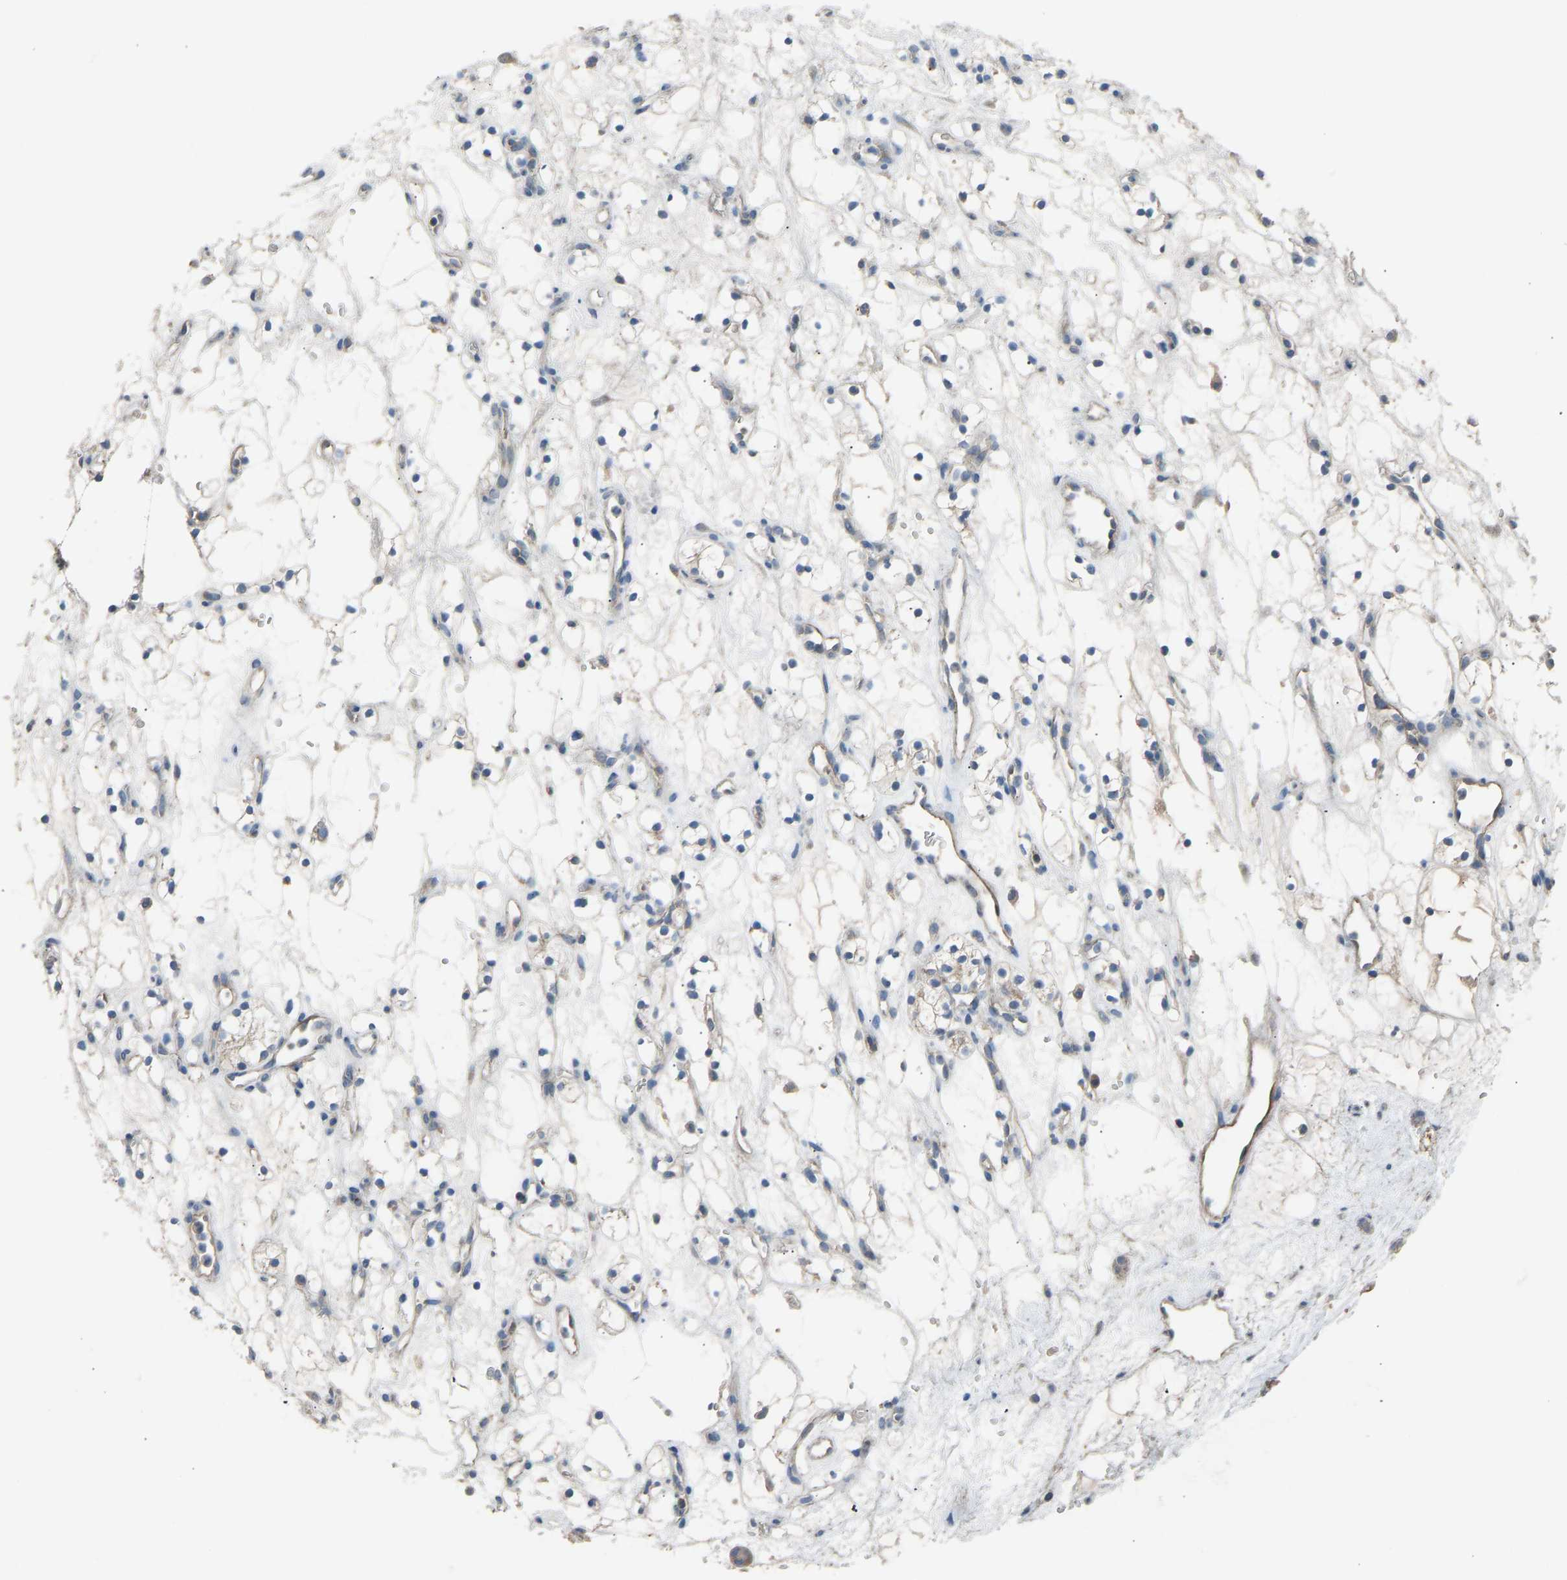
{"staining": {"intensity": "negative", "quantity": "none", "location": "none"}, "tissue": "renal cancer", "cell_type": "Tumor cells", "image_type": "cancer", "snomed": [{"axis": "morphology", "description": "Adenocarcinoma, NOS"}, {"axis": "topography", "description": "Kidney"}], "caption": "Image shows no protein staining in tumor cells of renal cancer tissue. (DAB (3,3'-diaminobenzidine) immunohistochemistry (IHC) visualized using brightfield microscopy, high magnification).", "gene": "TGFBR3", "patient": {"sex": "female", "age": 60}}